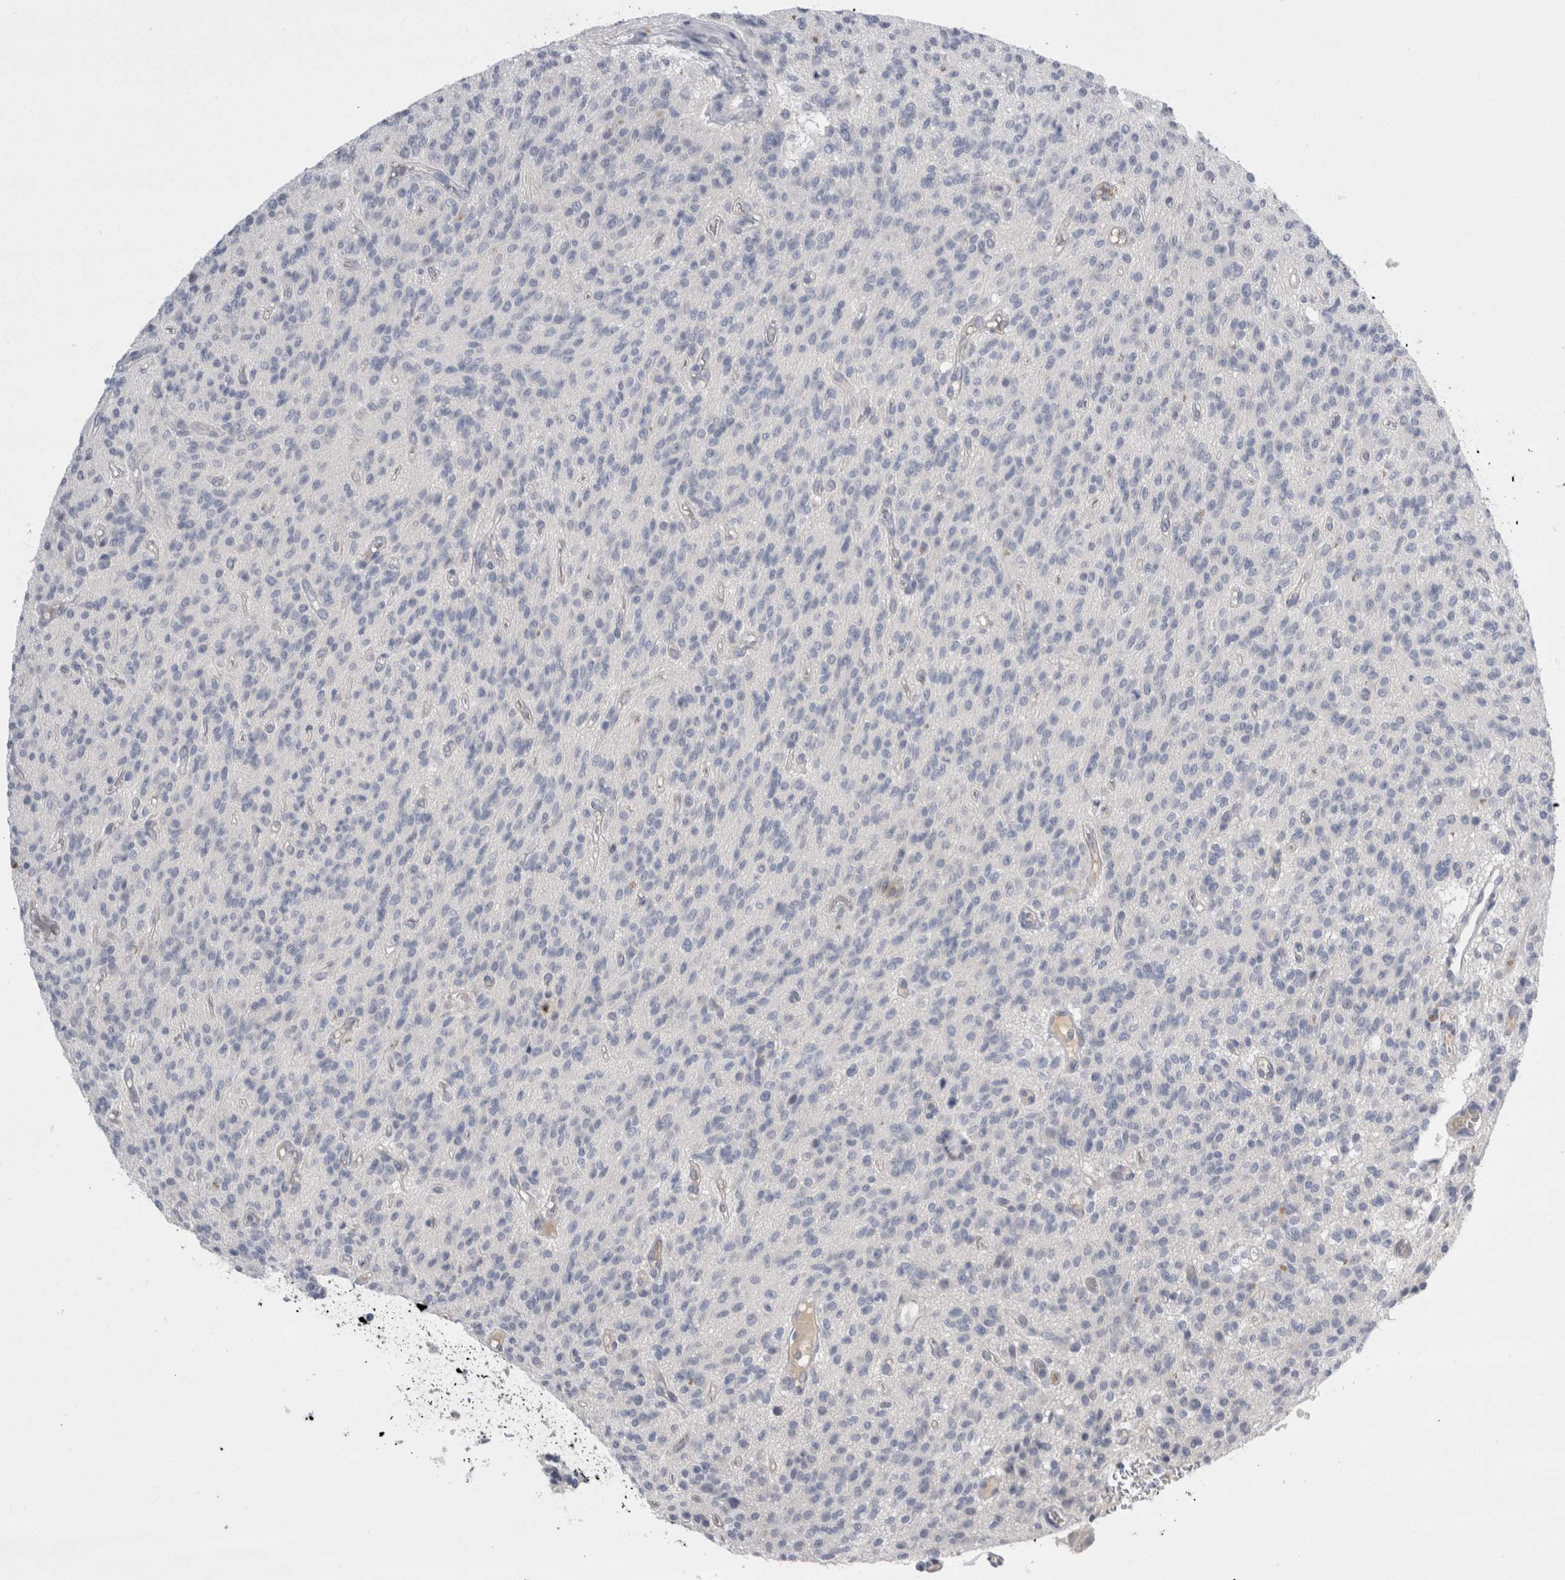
{"staining": {"intensity": "negative", "quantity": "none", "location": "none"}, "tissue": "glioma", "cell_type": "Tumor cells", "image_type": "cancer", "snomed": [{"axis": "morphology", "description": "Glioma, malignant, High grade"}, {"axis": "topography", "description": "Brain"}], "caption": "Immunohistochemical staining of human glioma shows no significant staining in tumor cells. The staining is performed using DAB (3,3'-diaminobenzidine) brown chromogen with nuclei counter-stained in using hematoxylin.", "gene": "REG1A", "patient": {"sex": "male", "age": 34}}